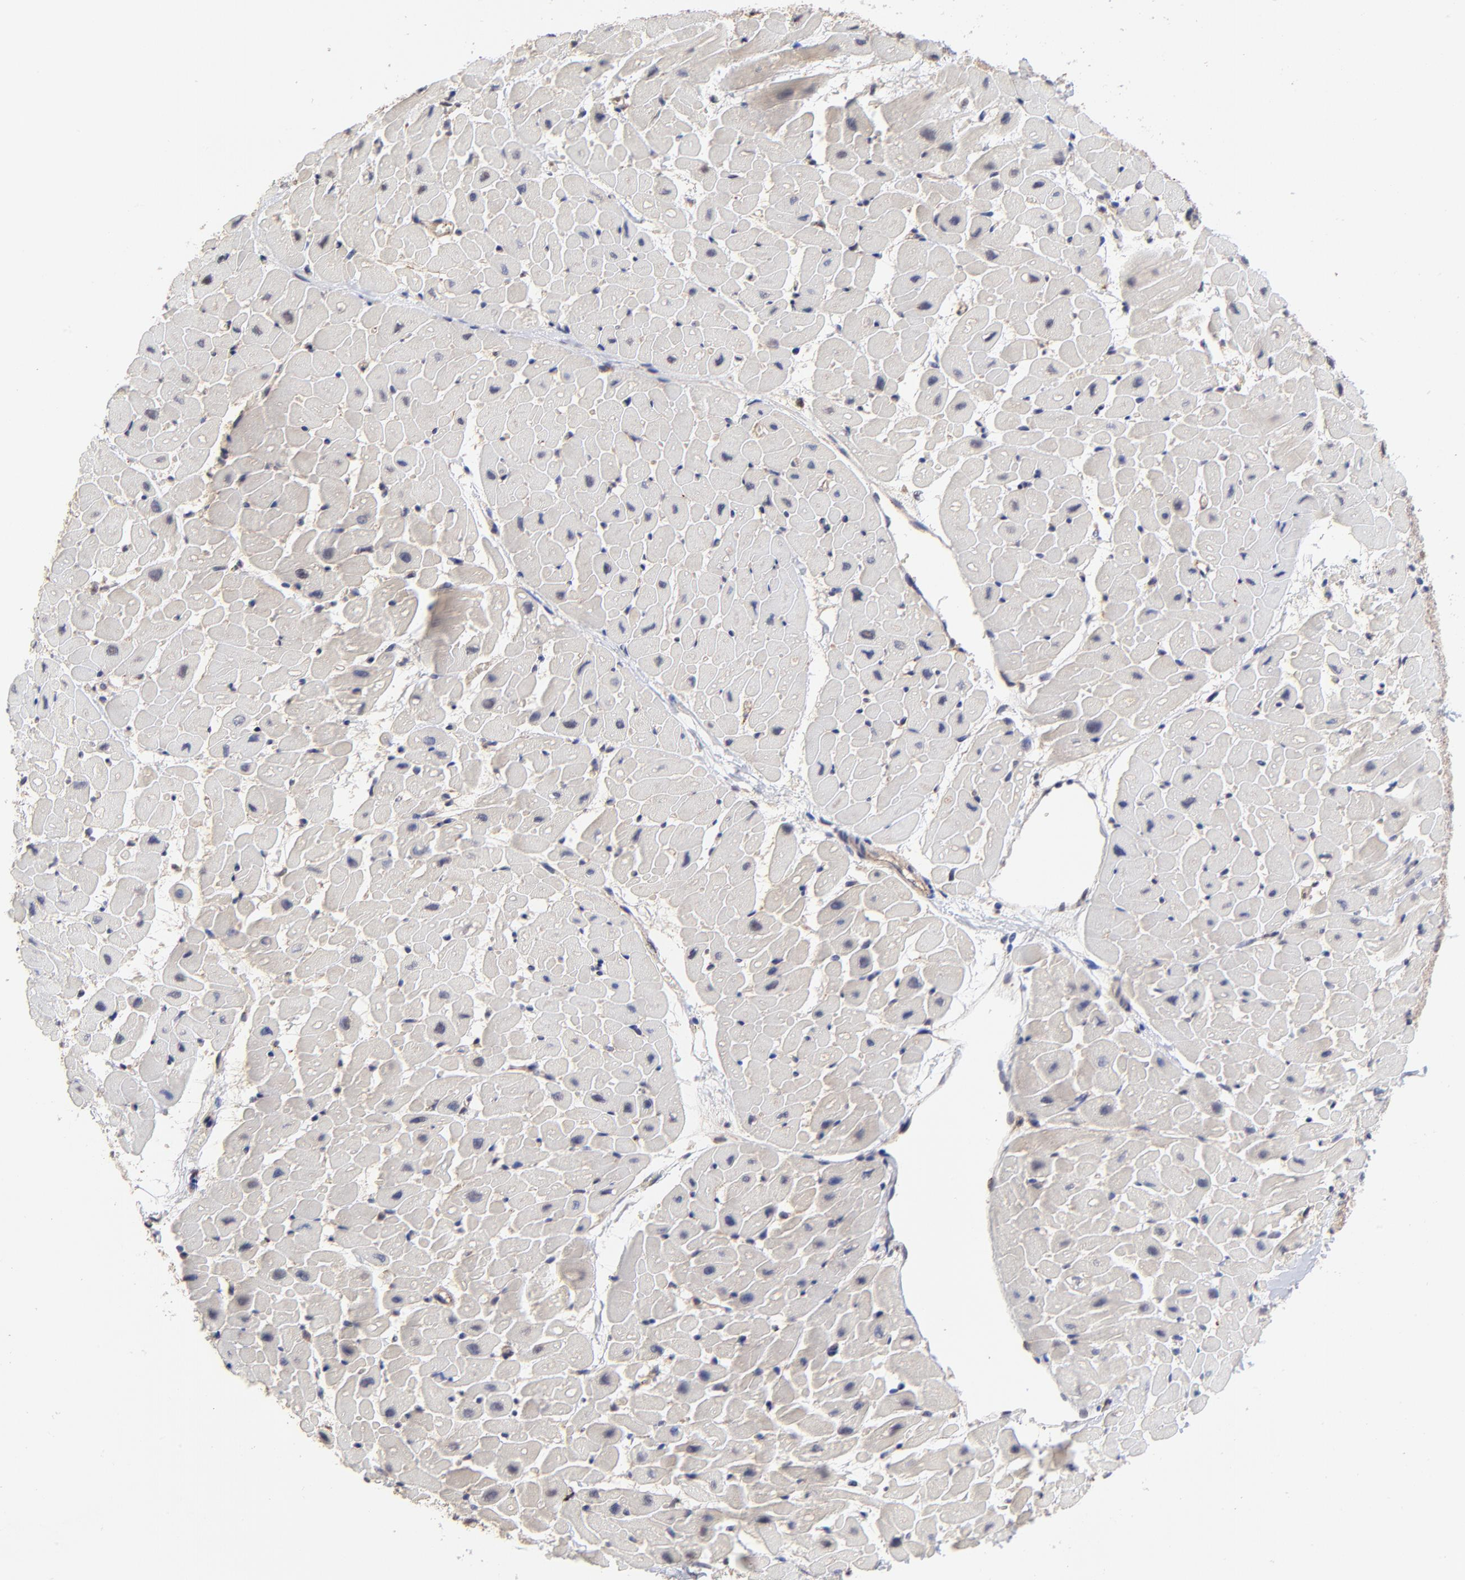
{"staining": {"intensity": "negative", "quantity": "none", "location": "none"}, "tissue": "heart muscle", "cell_type": "Cardiomyocytes", "image_type": "normal", "snomed": [{"axis": "morphology", "description": "Normal tissue, NOS"}, {"axis": "topography", "description": "Heart"}], "caption": "Immunohistochemistry of normal human heart muscle reveals no positivity in cardiomyocytes.", "gene": "PDE4B", "patient": {"sex": "male", "age": 45}}